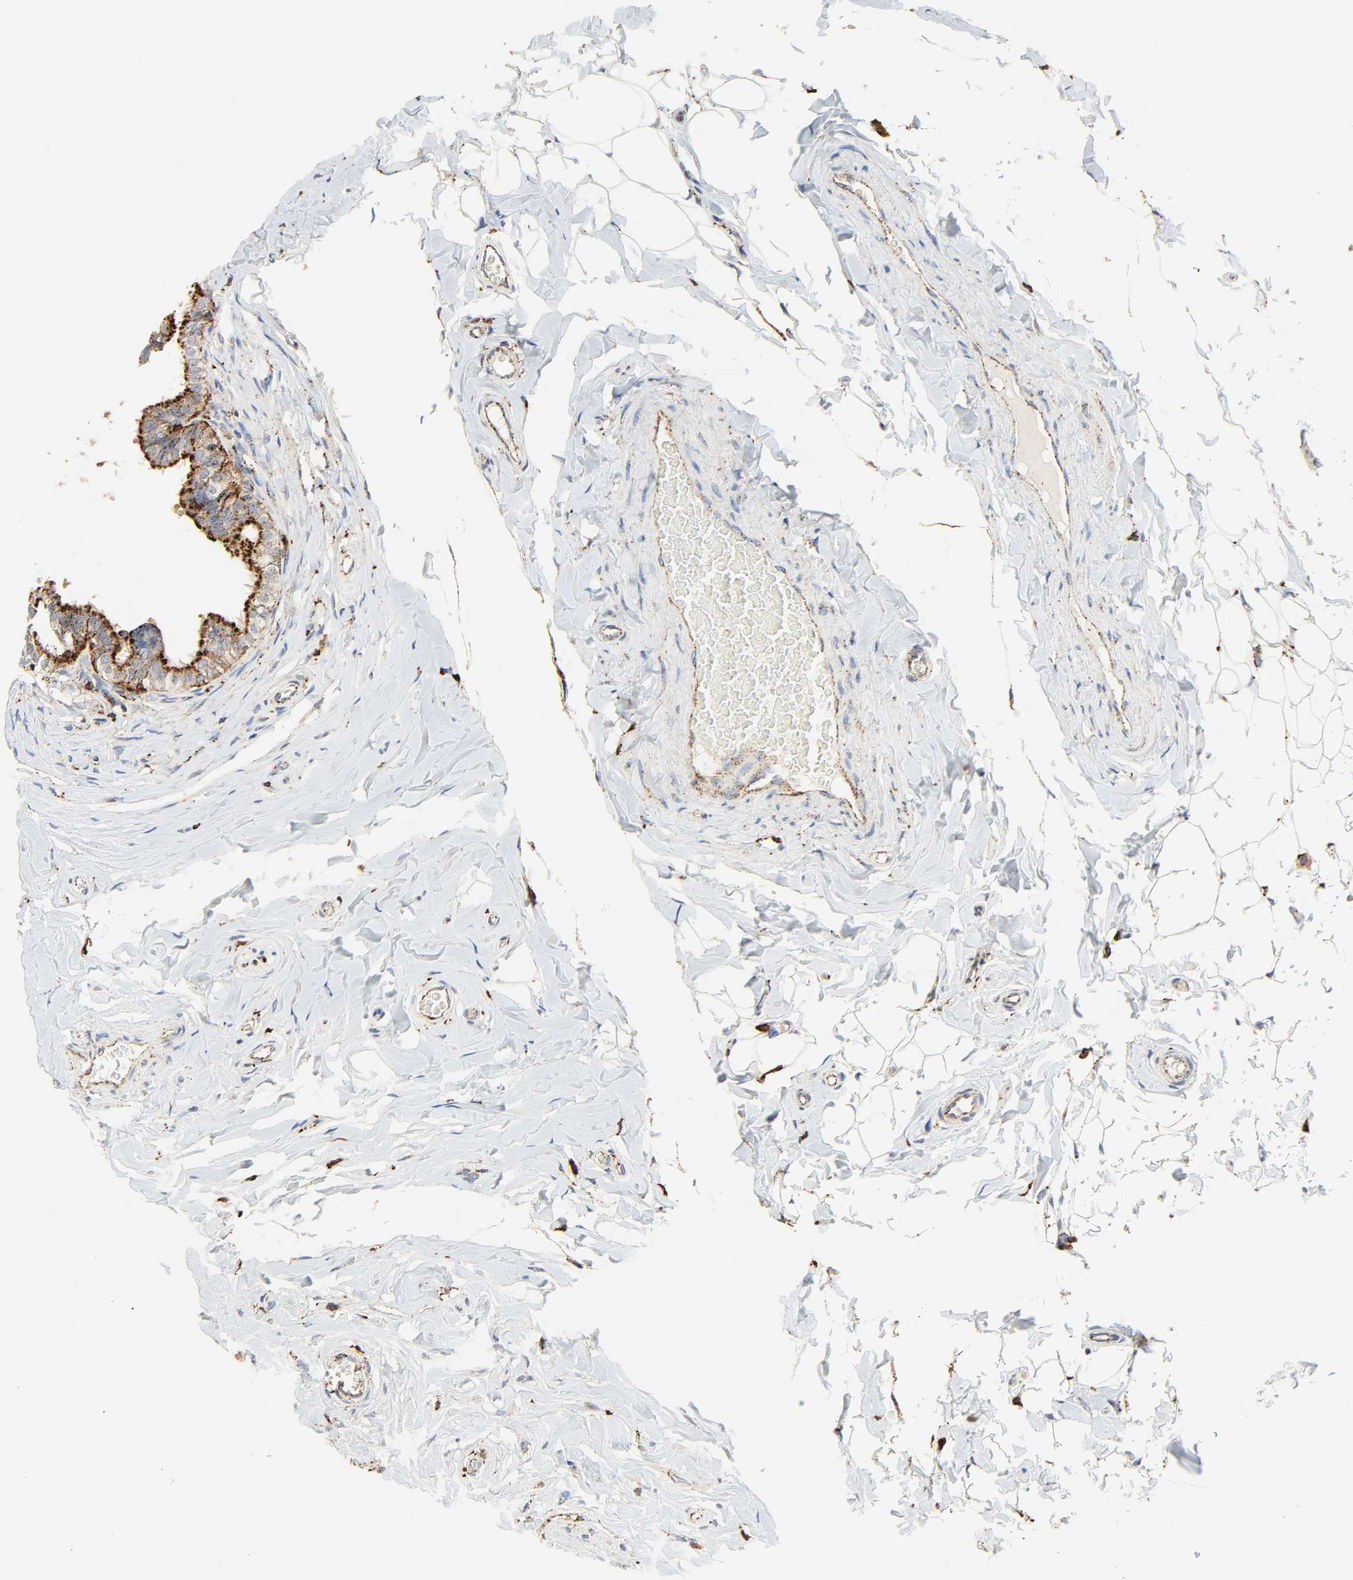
{"staining": {"intensity": "strong", "quantity": ">75%", "location": "cytoplasmic/membranous"}, "tissue": "epididymis", "cell_type": "Glandular cells", "image_type": "normal", "snomed": [{"axis": "morphology", "description": "Normal tissue, NOS"}, {"axis": "topography", "description": "Epididymis"}], "caption": "A high-resolution photomicrograph shows immunohistochemistry (IHC) staining of unremarkable epididymis, which reveals strong cytoplasmic/membranous expression in about >75% of glandular cells.", "gene": "PSAP", "patient": {"sex": "male", "age": 26}}